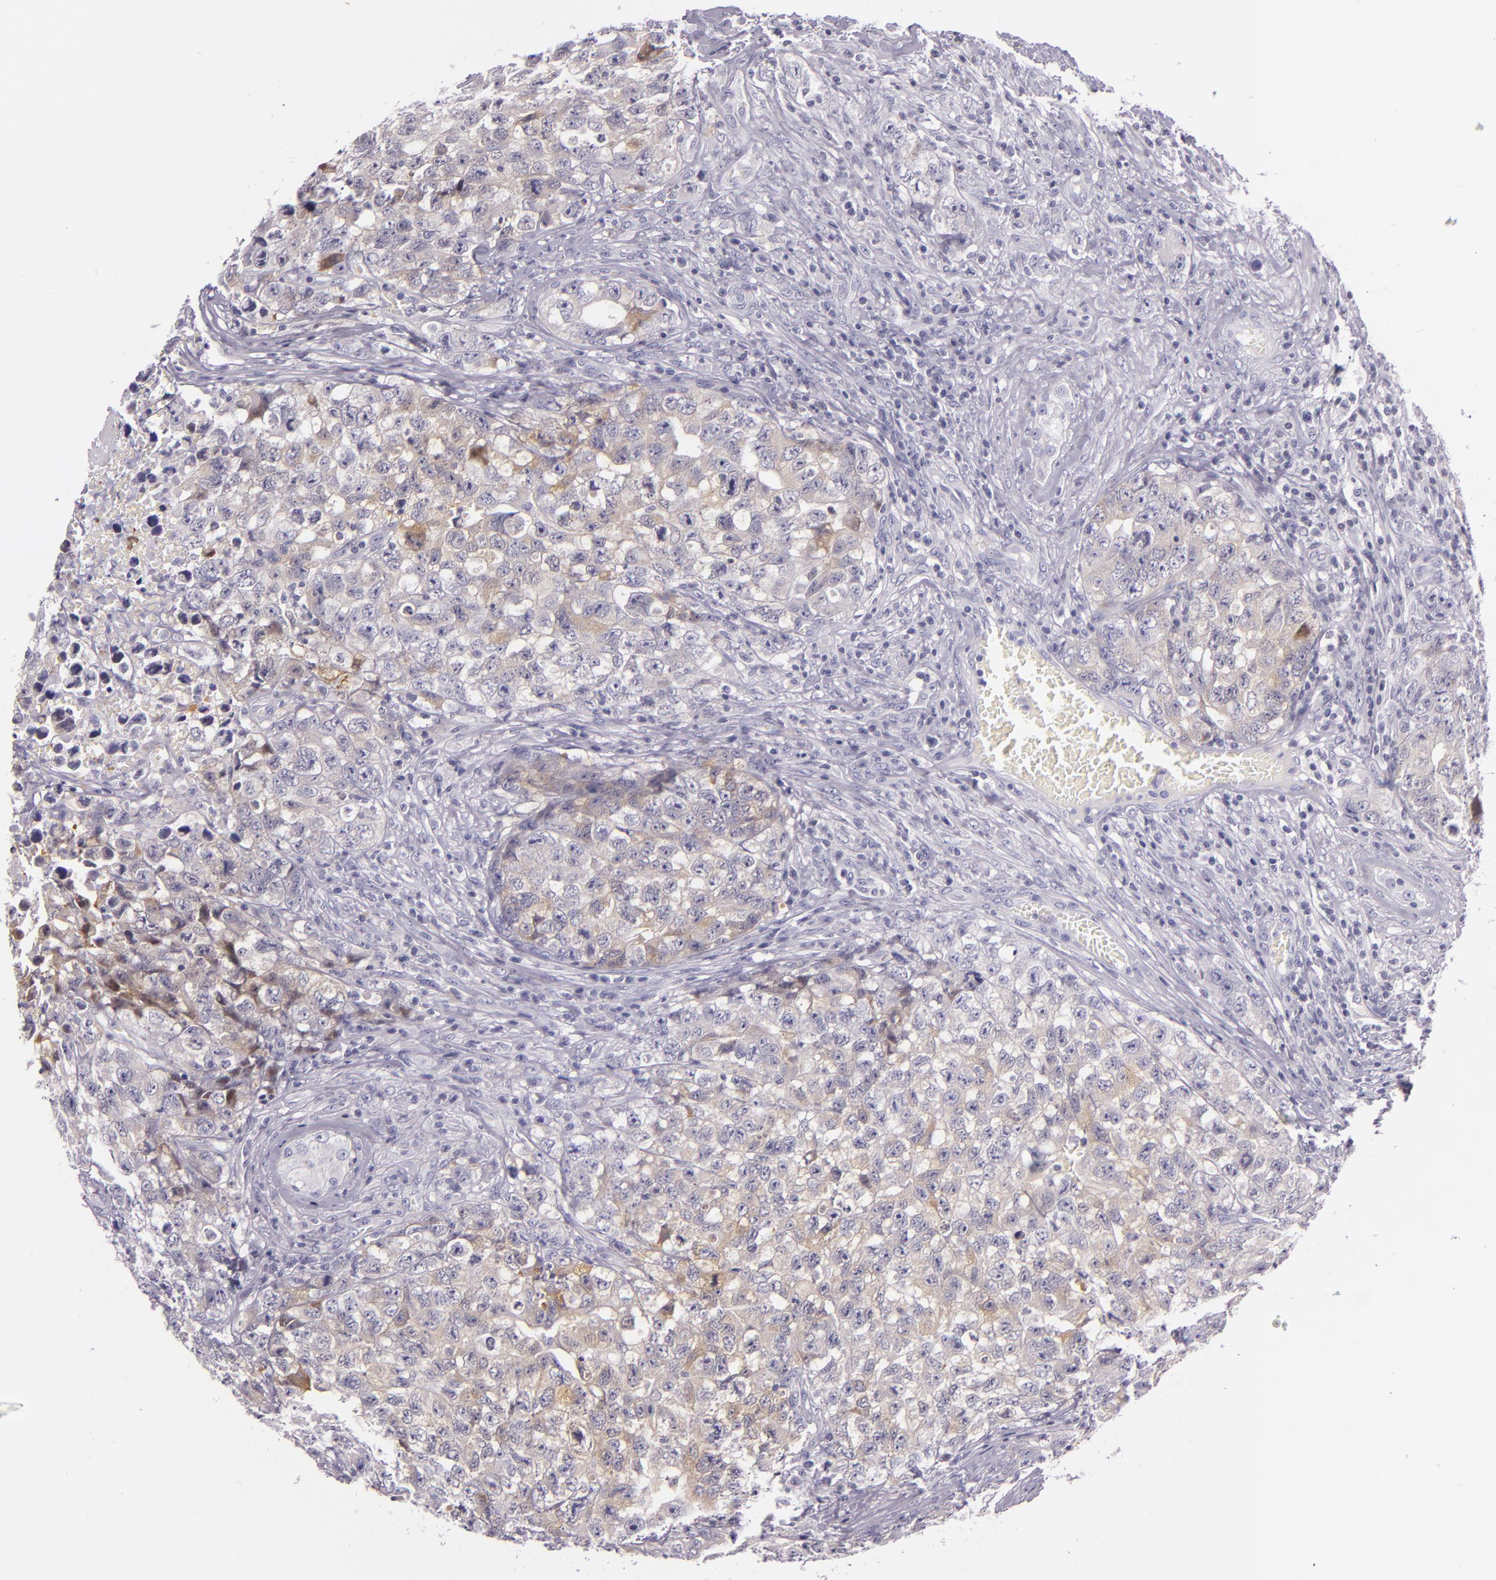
{"staining": {"intensity": "weak", "quantity": "25%-75%", "location": "cytoplasmic/membranous"}, "tissue": "testis cancer", "cell_type": "Tumor cells", "image_type": "cancer", "snomed": [{"axis": "morphology", "description": "Carcinoma, Embryonal, NOS"}, {"axis": "topography", "description": "Testis"}], "caption": "The histopathology image exhibits a brown stain indicating the presence of a protein in the cytoplasmic/membranous of tumor cells in embryonal carcinoma (testis). Using DAB (brown) and hematoxylin (blue) stains, captured at high magnification using brightfield microscopy.", "gene": "HSP90AA1", "patient": {"sex": "male", "age": 31}}